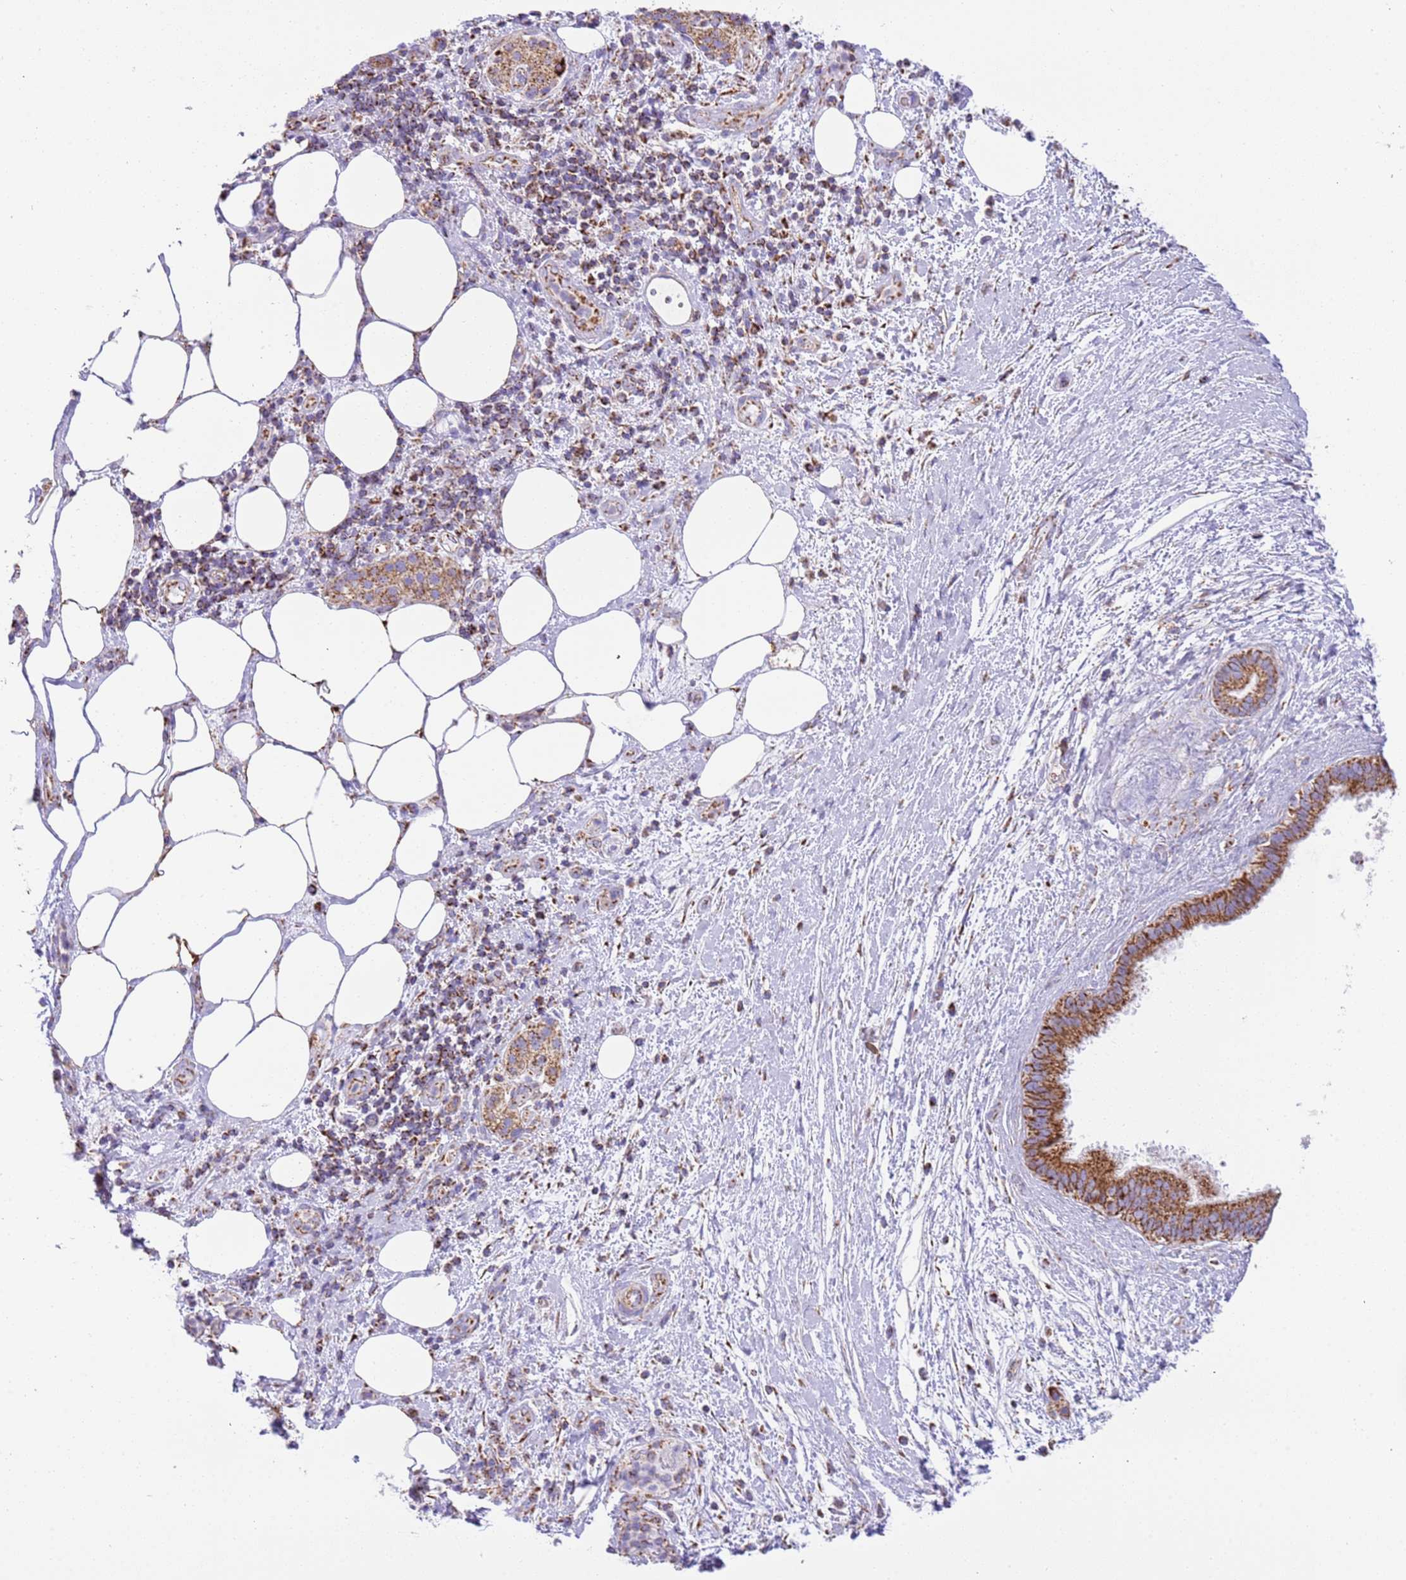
{"staining": {"intensity": "strong", "quantity": ">75%", "location": "cytoplasmic/membranous"}, "tissue": "pancreatic cancer", "cell_type": "Tumor cells", "image_type": "cancer", "snomed": [{"axis": "morphology", "description": "Adenocarcinoma, NOS"}, {"axis": "topography", "description": "Pancreas"}], "caption": "DAB (3,3'-diaminobenzidine) immunohistochemical staining of human pancreatic adenocarcinoma exhibits strong cytoplasmic/membranous protein staining in about >75% of tumor cells. (IHC, brightfield microscopy, high magnification).", "gene": "SUCLG2", "patient": {"sex": "female", "age": 61}}